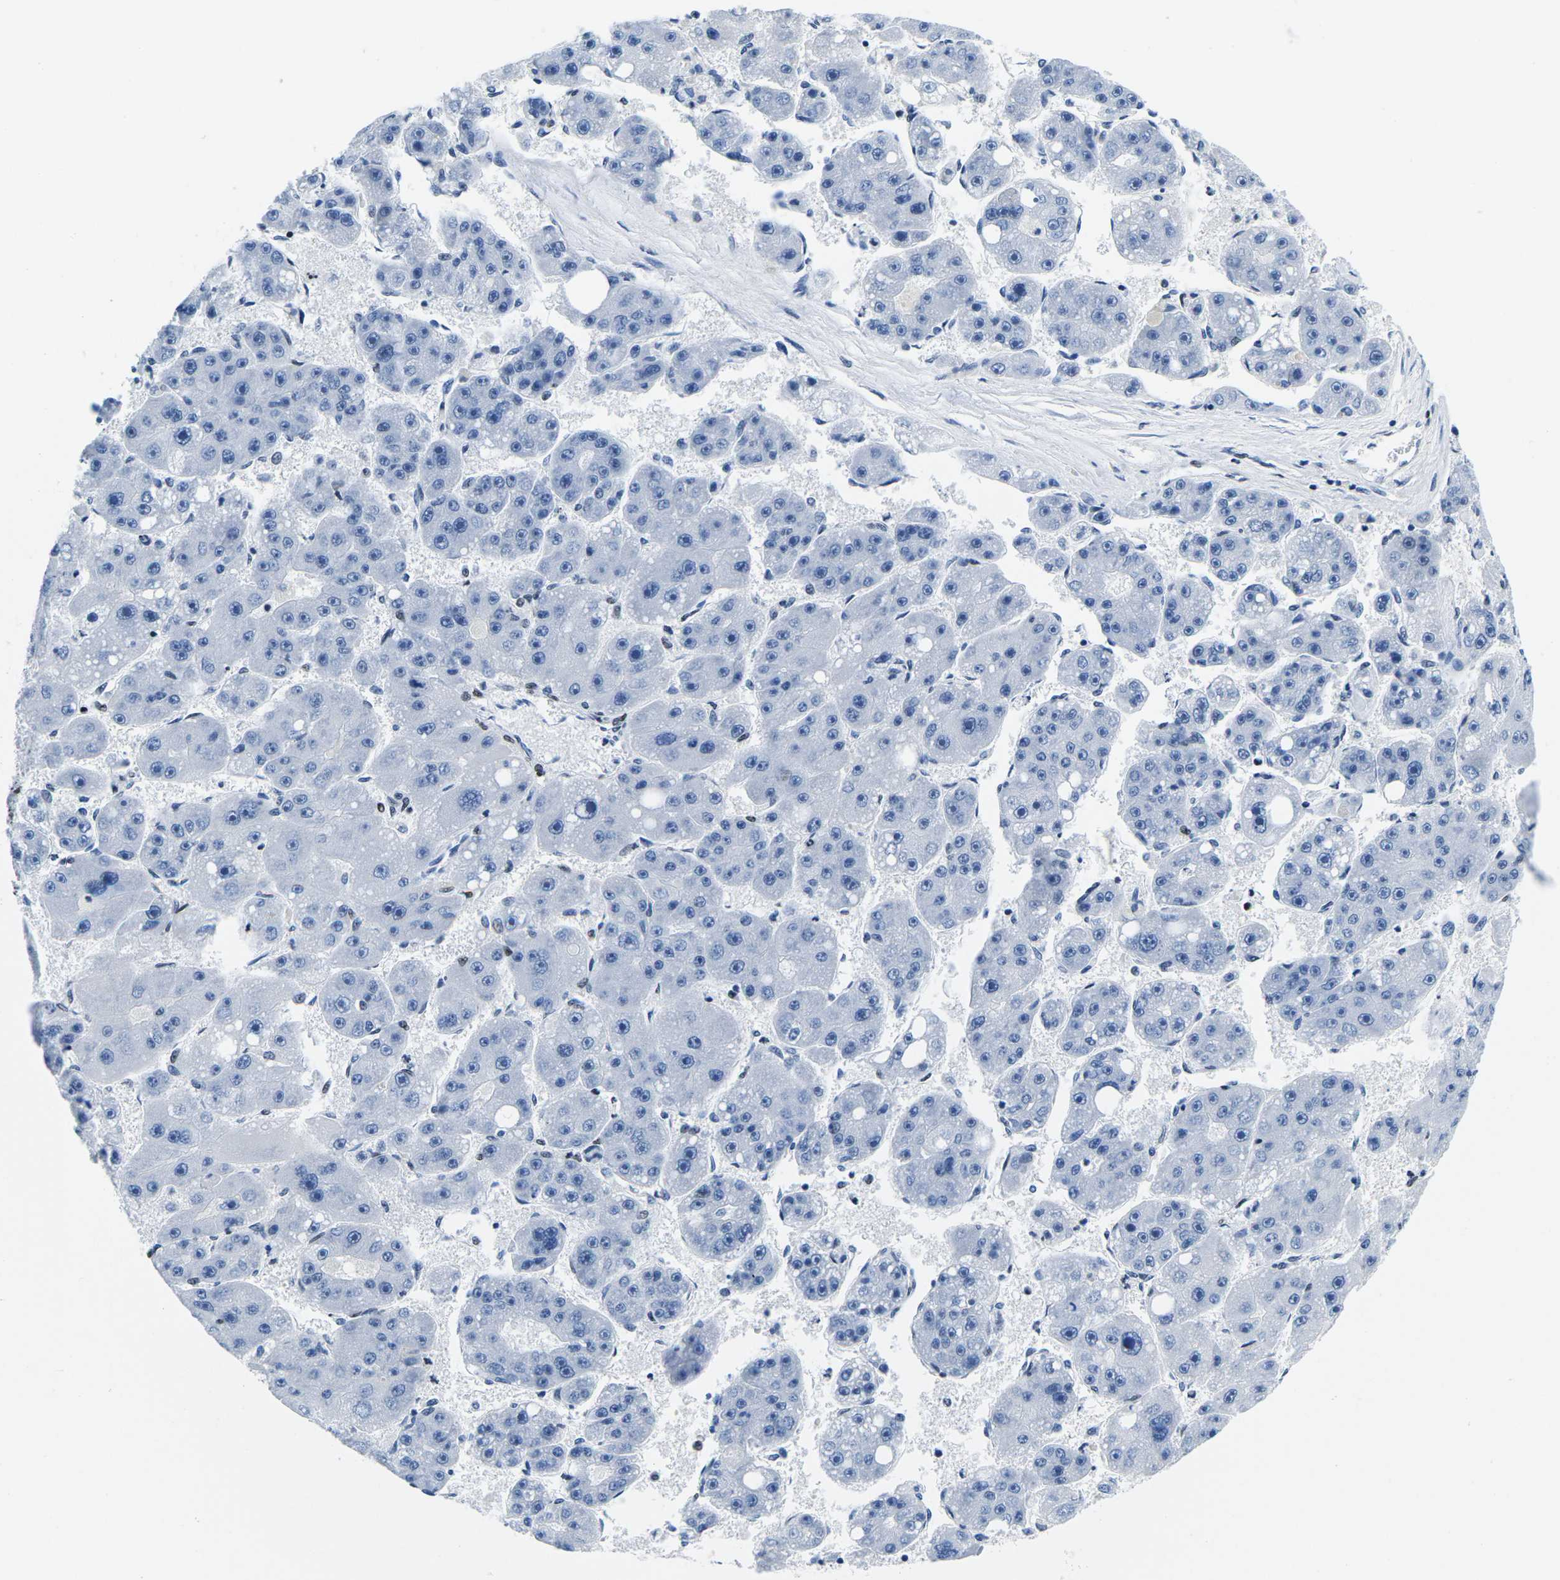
{"staining": {"intensity": "negative", "quantity": "none", "location": "none"}, "tissue": "liver cancer", "cell_type": "Tumor cells", "image_type": "cancer", "snomed": [{"axis": "morphology", "description": "Carcinoma, Hepatocellular, NOS"}, {"axis": "topography", "description": "Liver"}], "caption": "The image displays no staining of tumor cells in liver cancer.", "gene": "ATF1", "patient": {"sex": "female", "age": 61}}